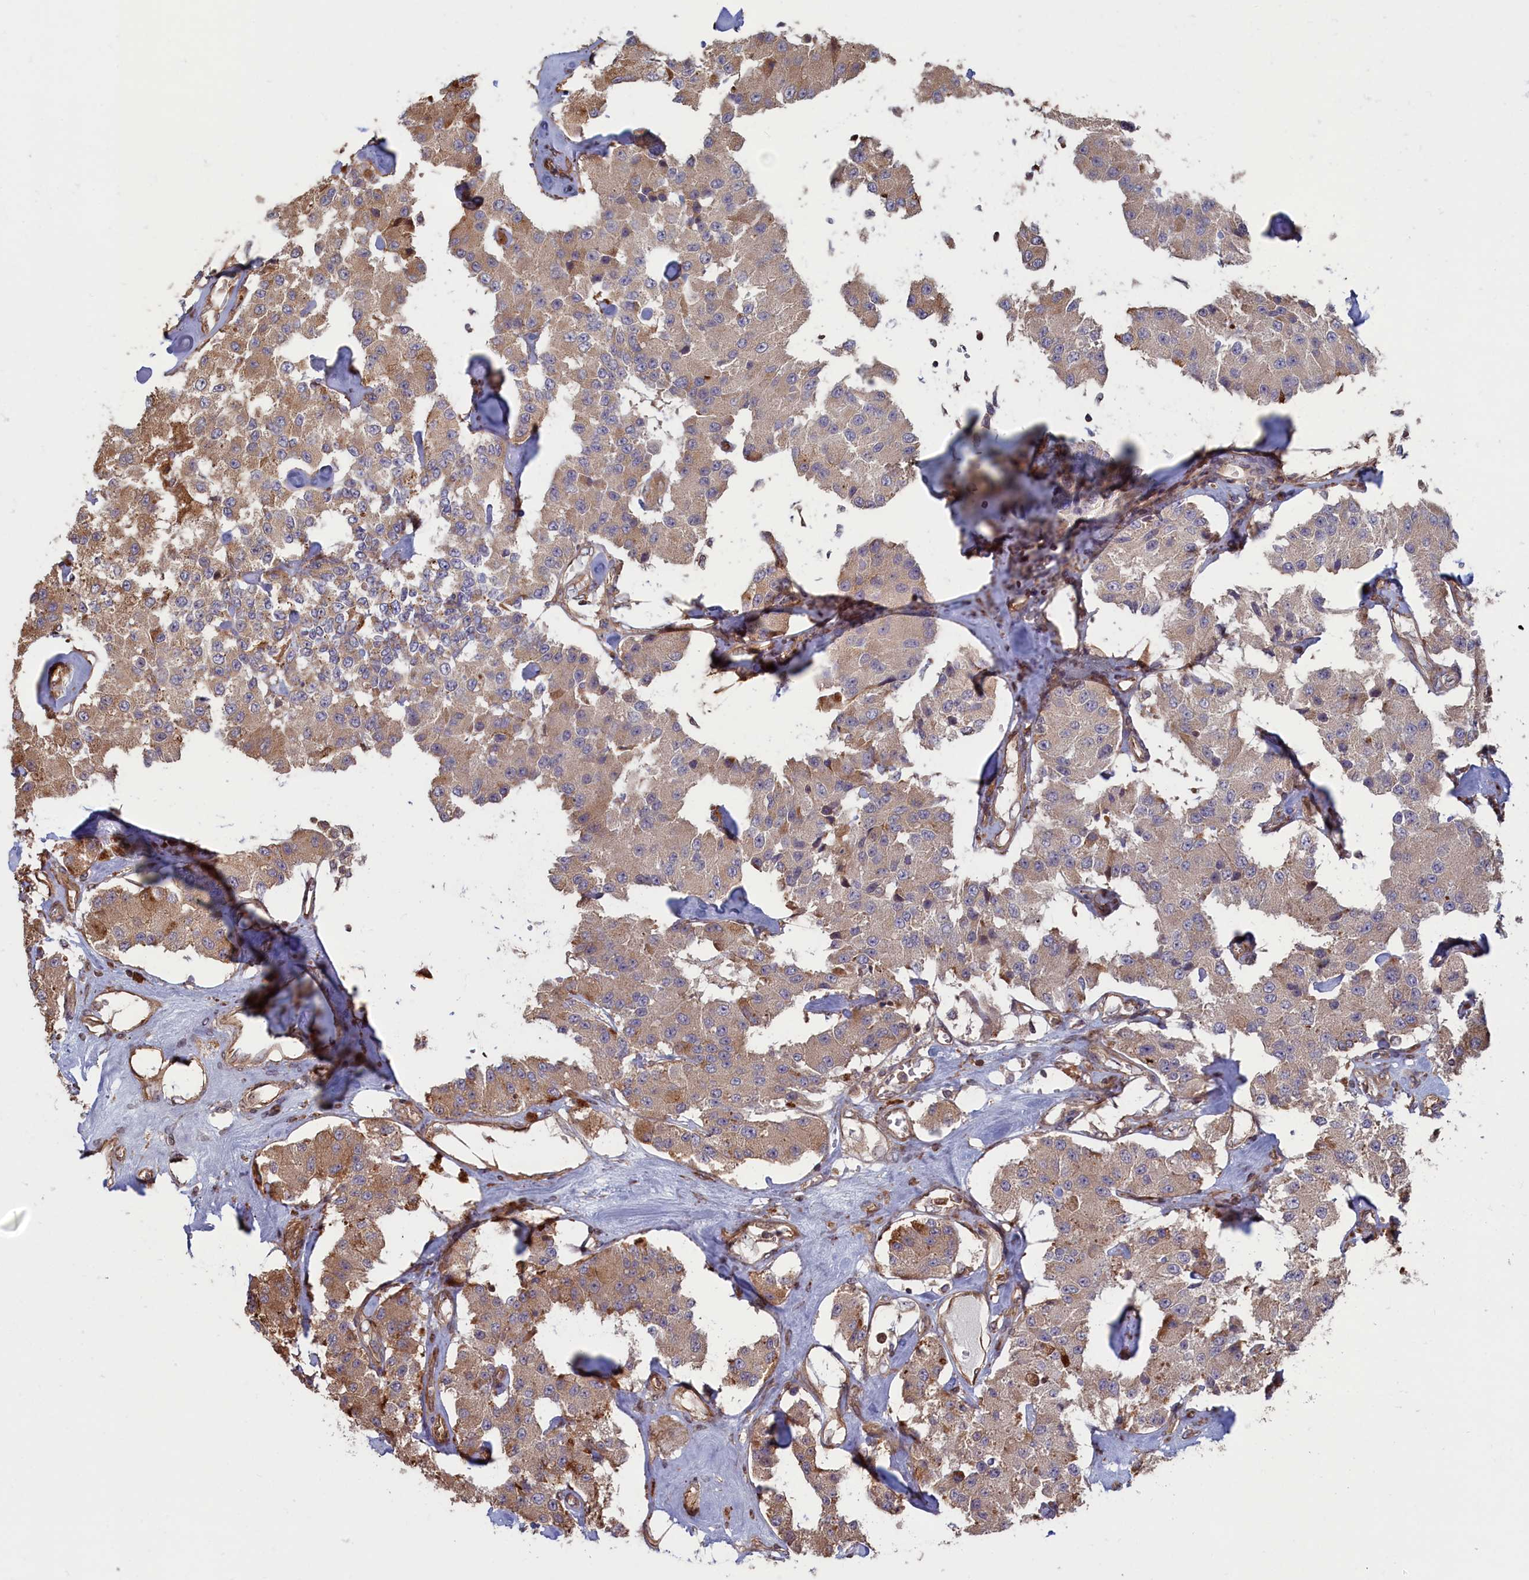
{"staining": {"intensity": "weak", "quantity": ">75%", "location": "cytoplasmic/membranous"}, "tissue": "carcinoid", "cell_type": "Tumor cells", "image_type": "cancer", "snomed": [{"axis": "morphology", "description": "Carcinoid, malignant, NOS"}, {"axis": "topography", "description": "Pancreas"}], "caption": "Carcinoid stained for a protein (brown) displays weak cytoplasmic/membranous positive positivity in approximately >75% of tumor cells.", "gene": "RILPL1", "patient": {"sex": "male", "age": 41}}